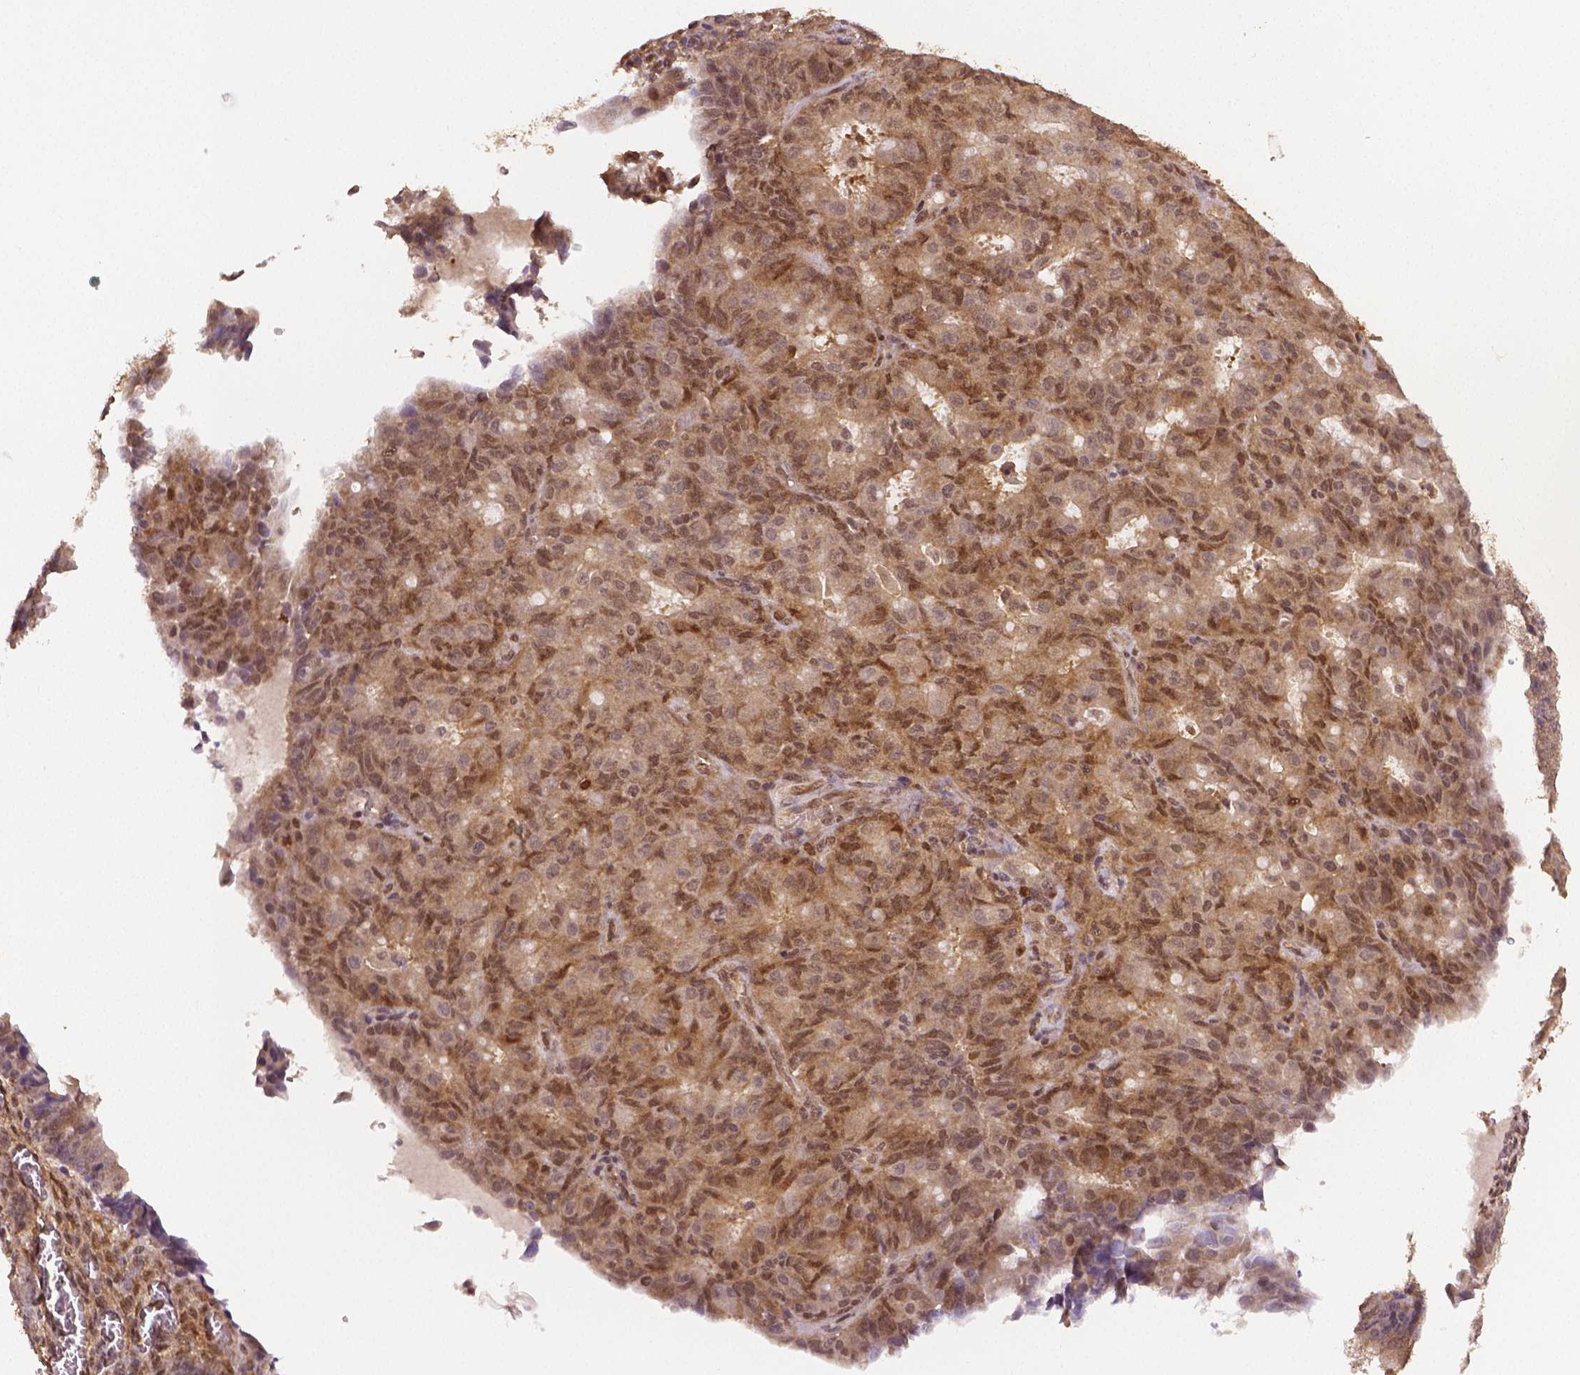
{"staining": {"intensity": "moderate", "quantity": "25%-75%", "location": "nuclear"}, "tissue": "ovarian cancer", "cell_type": "Tumor cells", "image_type": "cancer", "snomed": [{"axis": "morphology", "description": "Carcinoma, endometroid"}, {"axis": "topography", "description": "Ovary"}], "caption": "Endometroid carcinoma (ovarian) was stained to show a protein in brown. There is medium levels of moderate nuclear positivity in about 25%-75% of tumor cells.", "gene": "STAT3", "patient": {"sex": "female", "age": 42}}